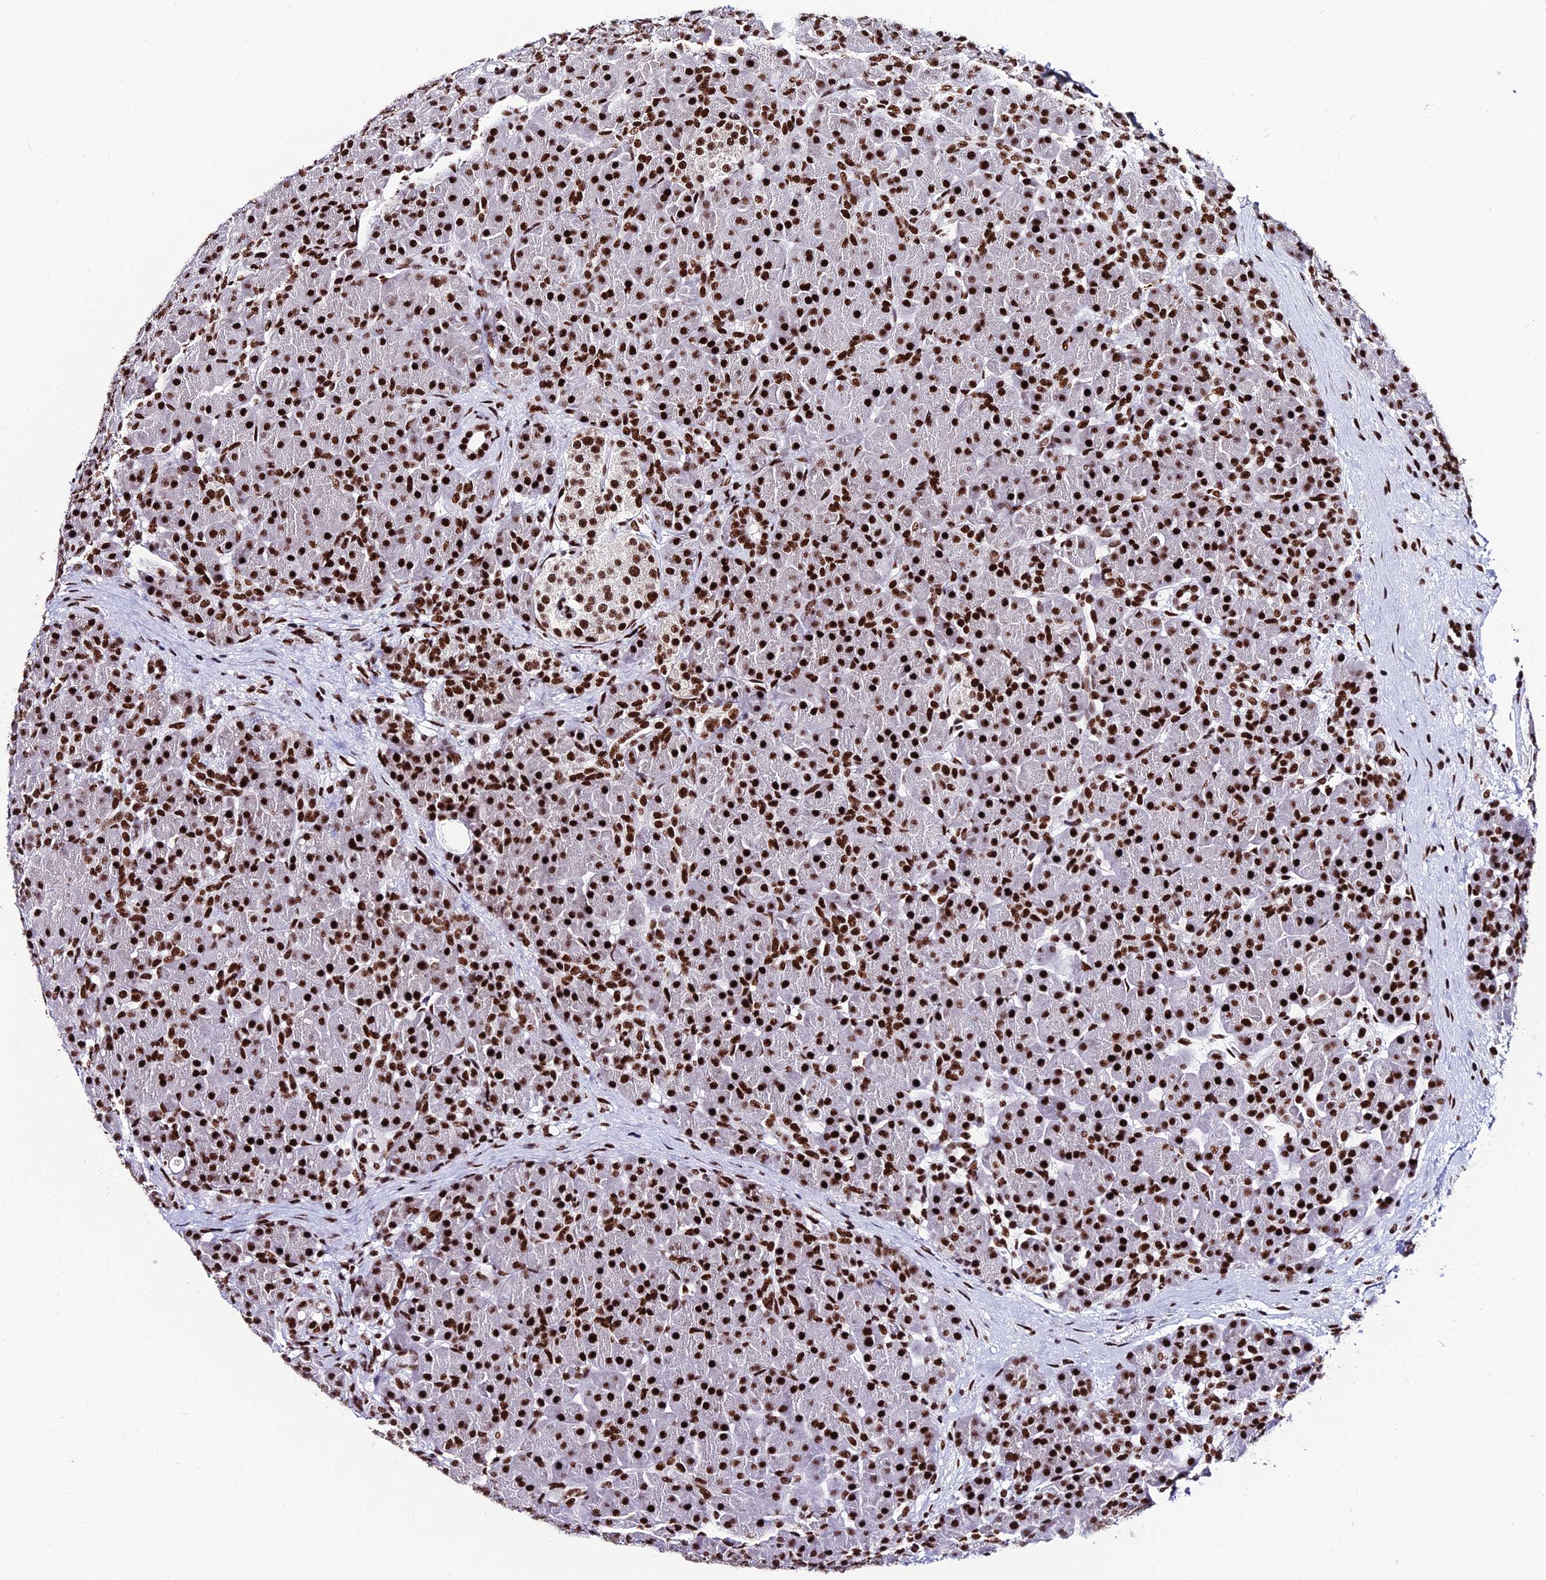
{"staining": {"intensity": "strong", "quantity": ">75%", "location": "nuclear"}, "tissue": "pancreas", "cell_type": "Exocrine glandular cells", "image_type": "normal", "snomed": [{"axis": "morphology", "description": "Normal tissue, NOS"}, {"axis": "topography", "description": "Pancreas"}], "caption": "Brown immunohistochemical staining in normal pancreas demonstrates strong nuclear staining in about >75% of exocrine glandular cells.", "gene": "HNRNPH1", "patient": {"sex": "male", "age": 66}}